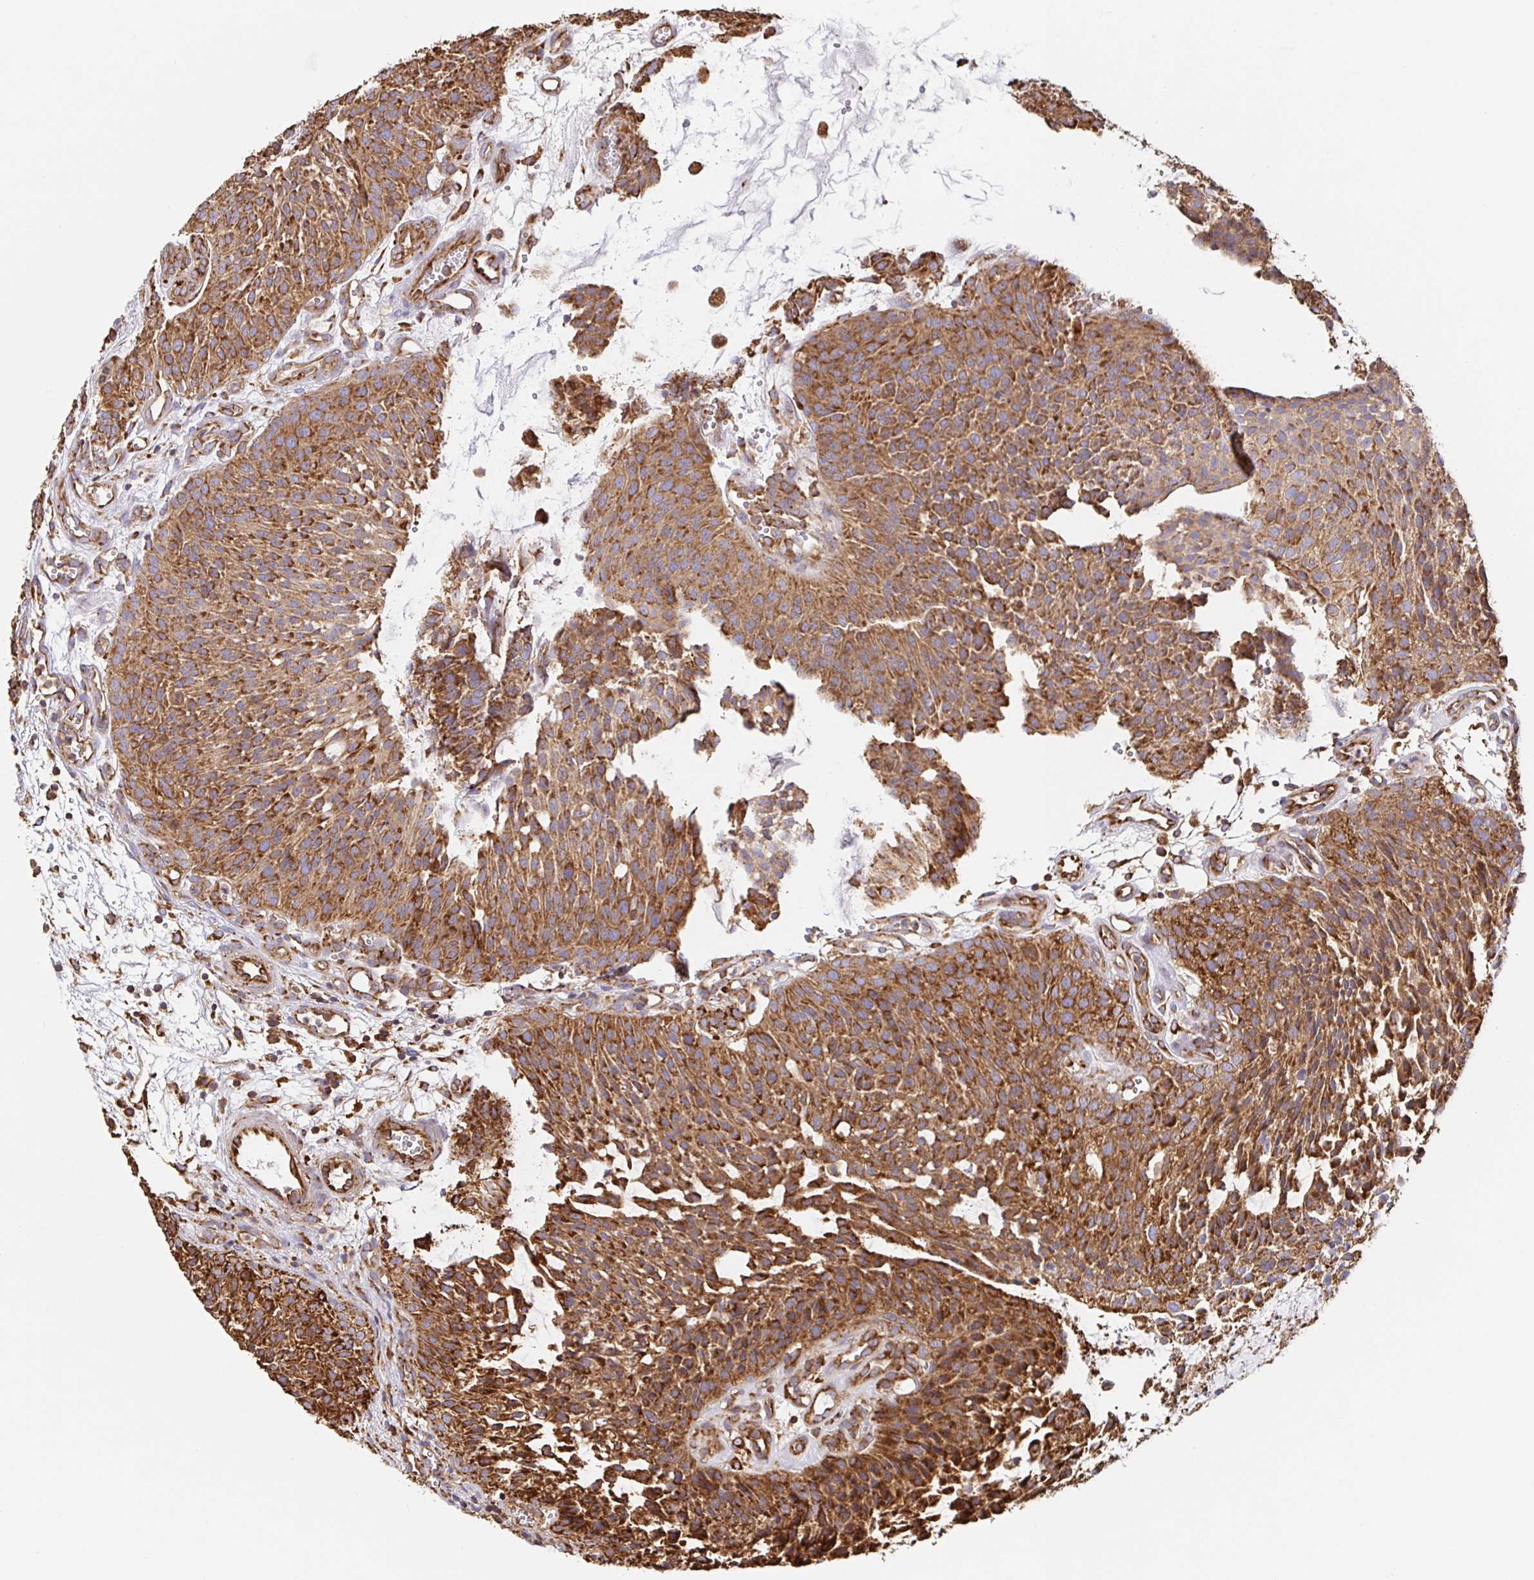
{"staining": {"intensity": "strong", "quantity": ">75%", "location": "cytoplasmic/membranous"}, "tissue": "urothelial cancer", "cell_type": "Tumor cells", "image_type": "cancer", "snomed": [{"axis": "morphology", "description": "Urothelial carcinoma, NOS"}, {"axis": "topography", "description": "Urinary bladder"}], "caption": "Urothelial cancer tissue reveals strong cytoplasmic/membranous positivity in approximately >75% of tumor cells (DAB = brown stain, brightfield microscopy at high magnification).", "gene": "MAOA", "patient": {"sex": "male", "age": 84}}